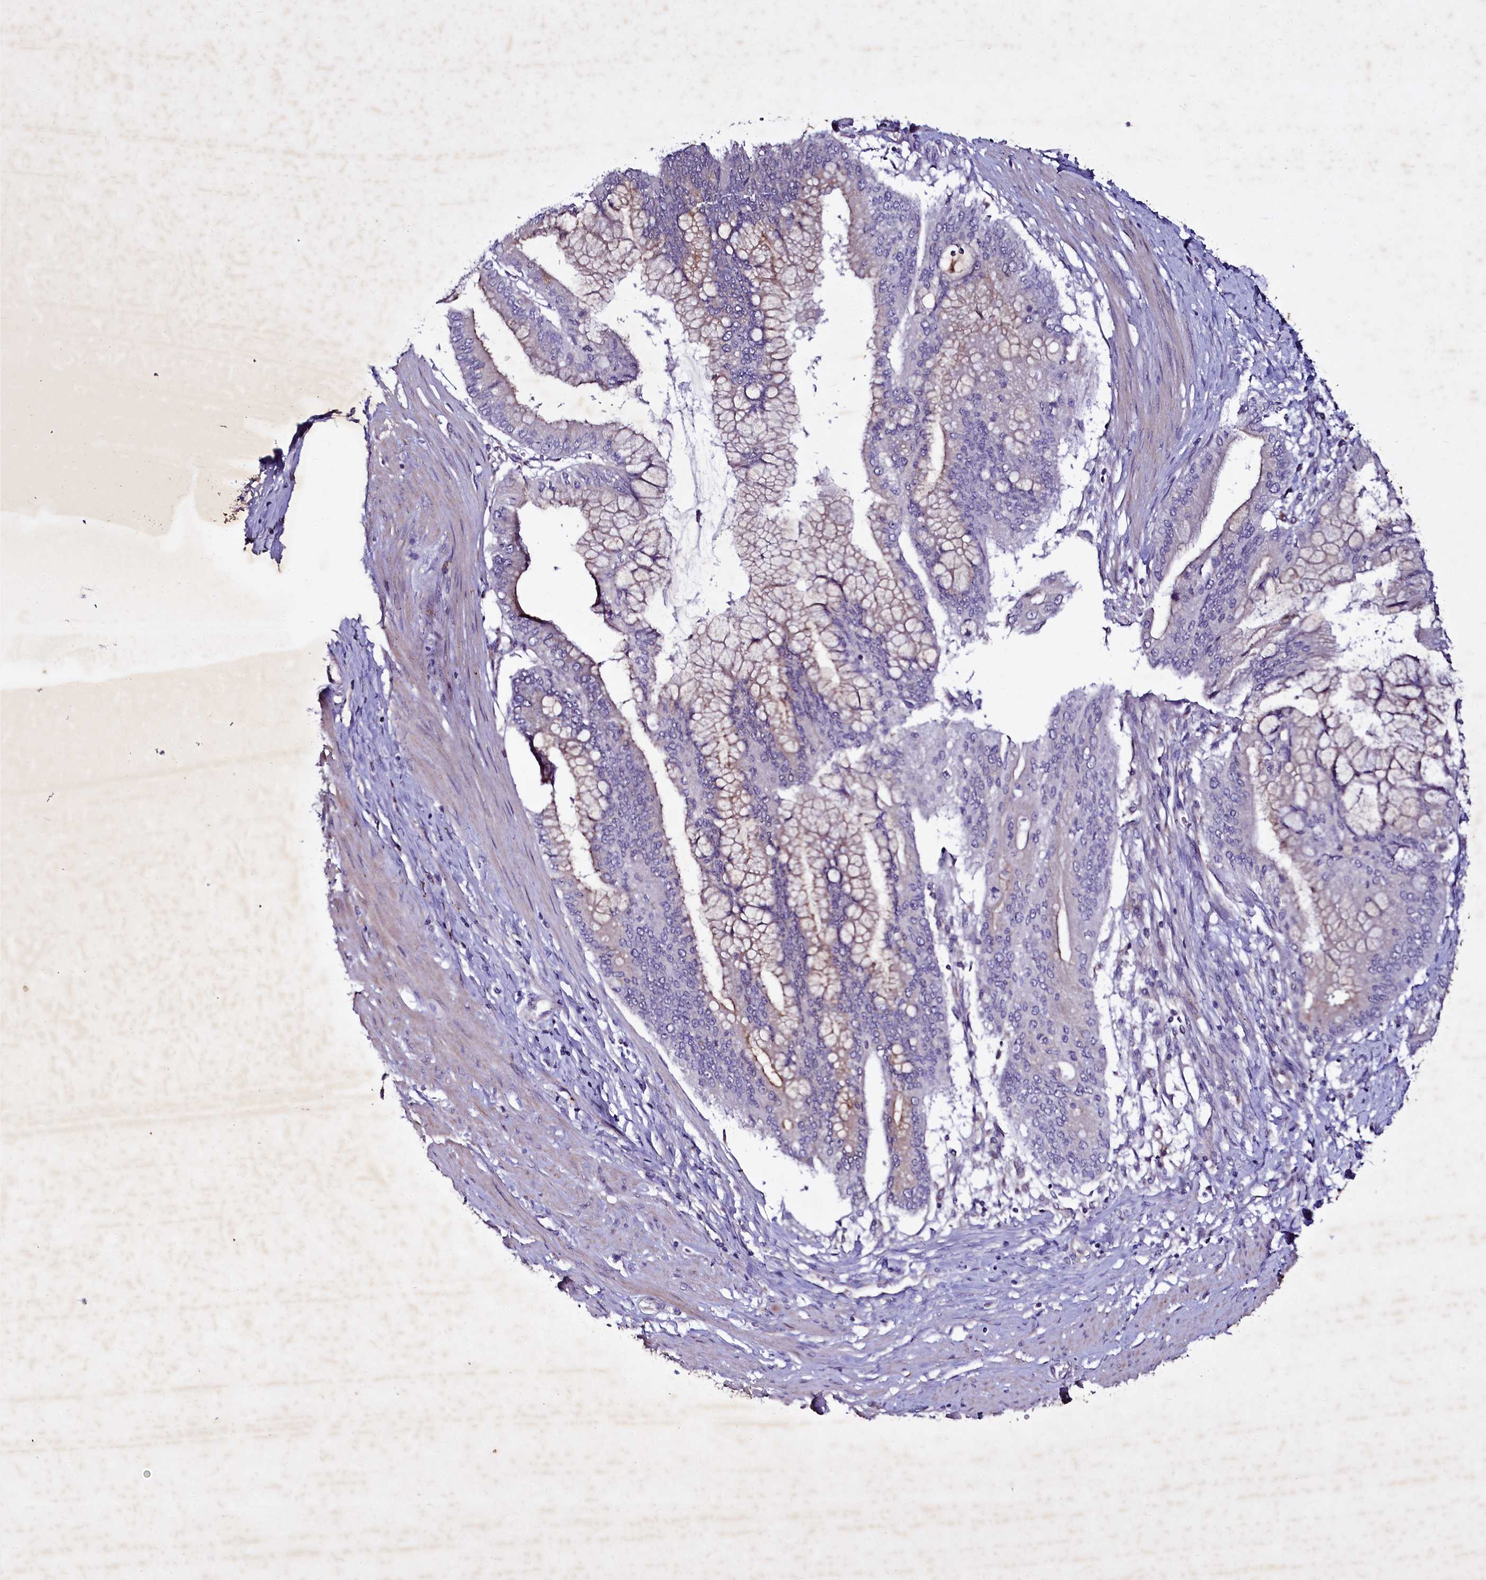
{"staining": {"intensity": "weak", "quantity": "<25%", "location": "cytoplasmic/membranous"}, "tissue": "pancreatic cancer", "cell_type": "Tumor cells", "image_type": "cancer", "snomed": [{"axis": "morphology", "description": "Adenocarcinoma, NOS"}, {"axis": "topography", "description": "Pancreas"}], "caption": "A histopathology image of pancreatic cancer (adenocarcinoma) stained for a protein shows no brown staining in tumor cells.", "gene": "SELENOT", "patient": {"sex": "male", "age": 46}}